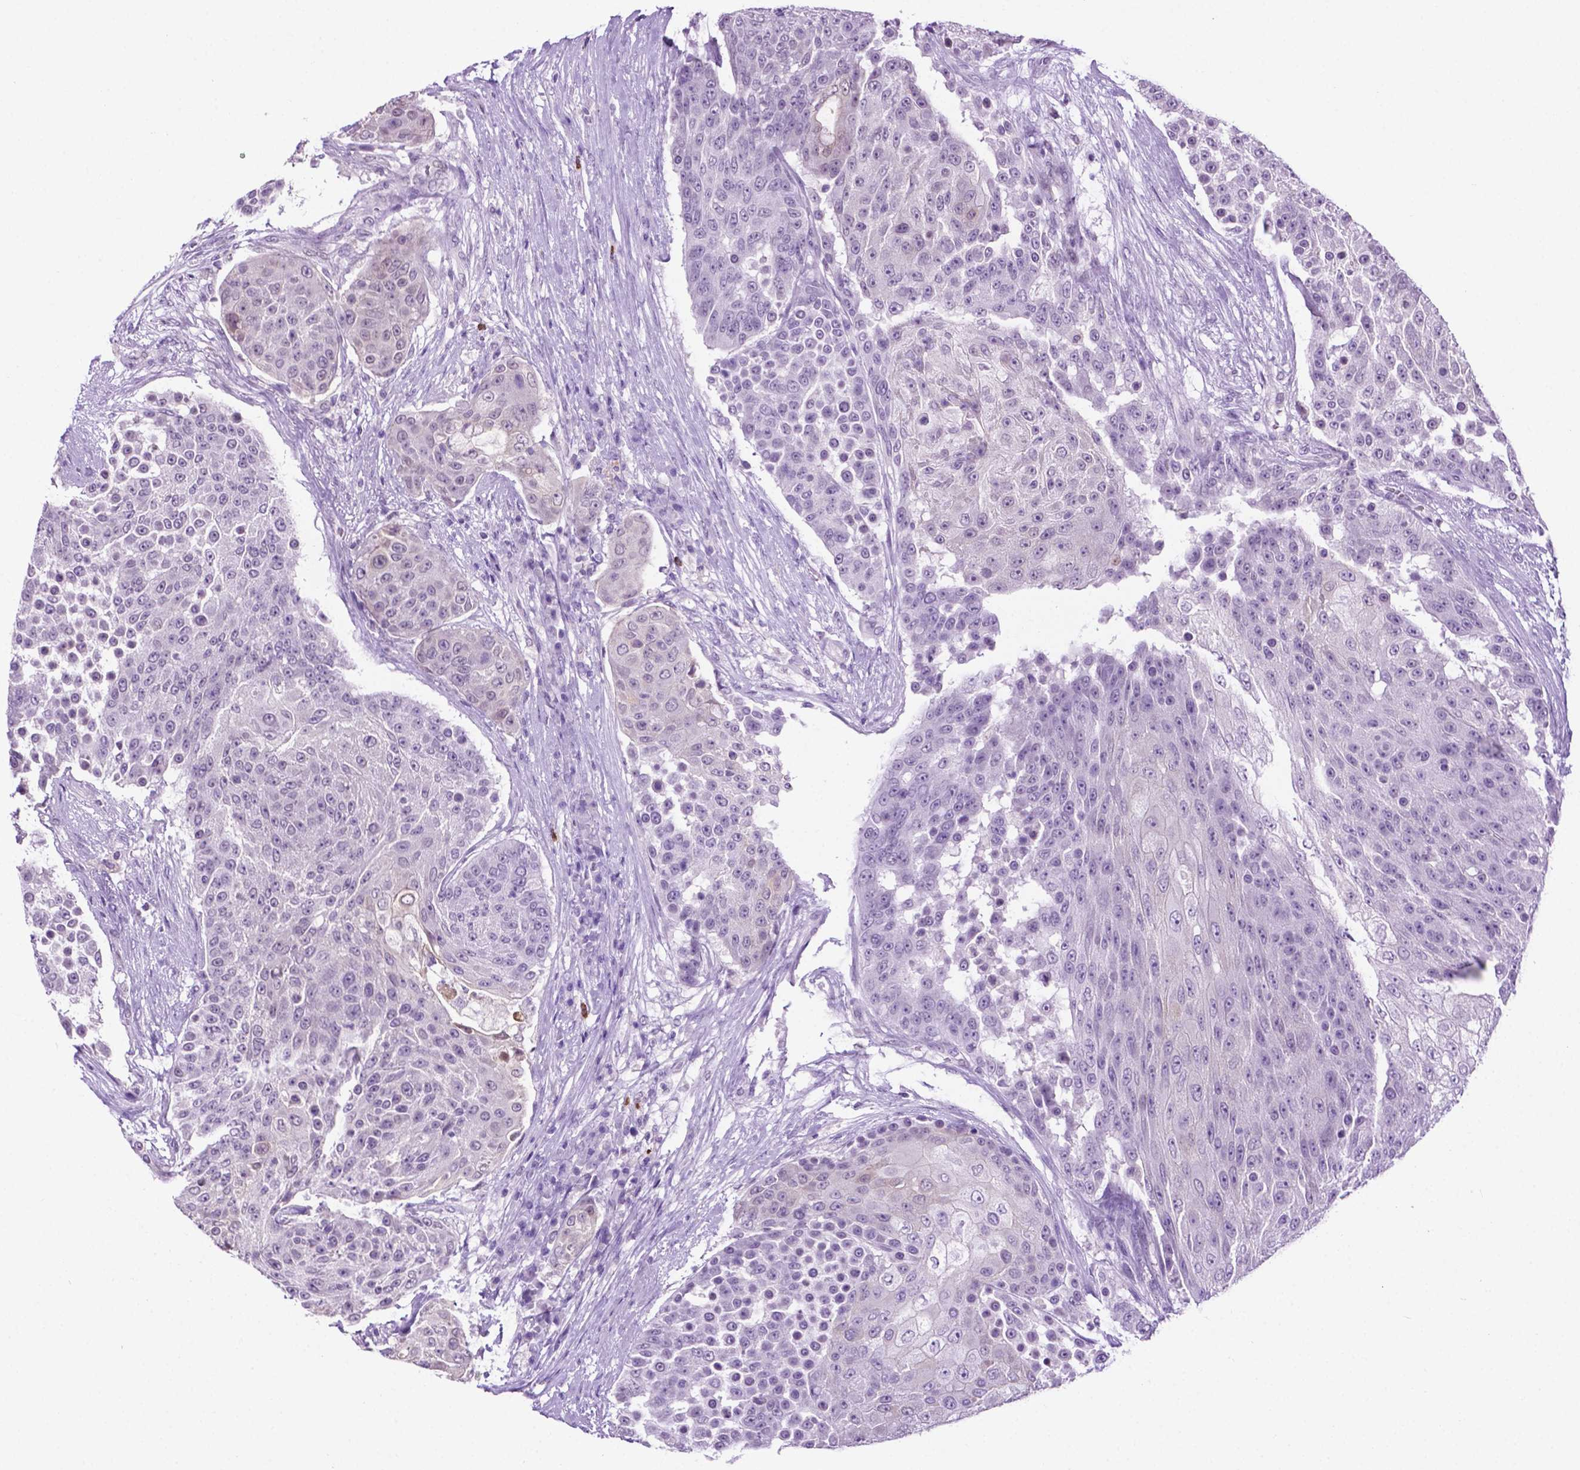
{"staining": {"intensity": "negative", "quantity": "none", "location": "none"}, "tissue": "urothelial cancer", "cell_type": "Tumor cells", "image_type": "cancer", "snomed": [{"axis": "morphology", "description": "Urothelial carcinoma, High grade"}, {"axis": "topography", "description": "Urinary bladder"}], "caption": "Urothelial carcinoma (high-grade) was stained to show a protein in brown. There is no significant staining in tumor cells.", "gene": "MMP27", "patient": {"sex": "female", "age": 63}}